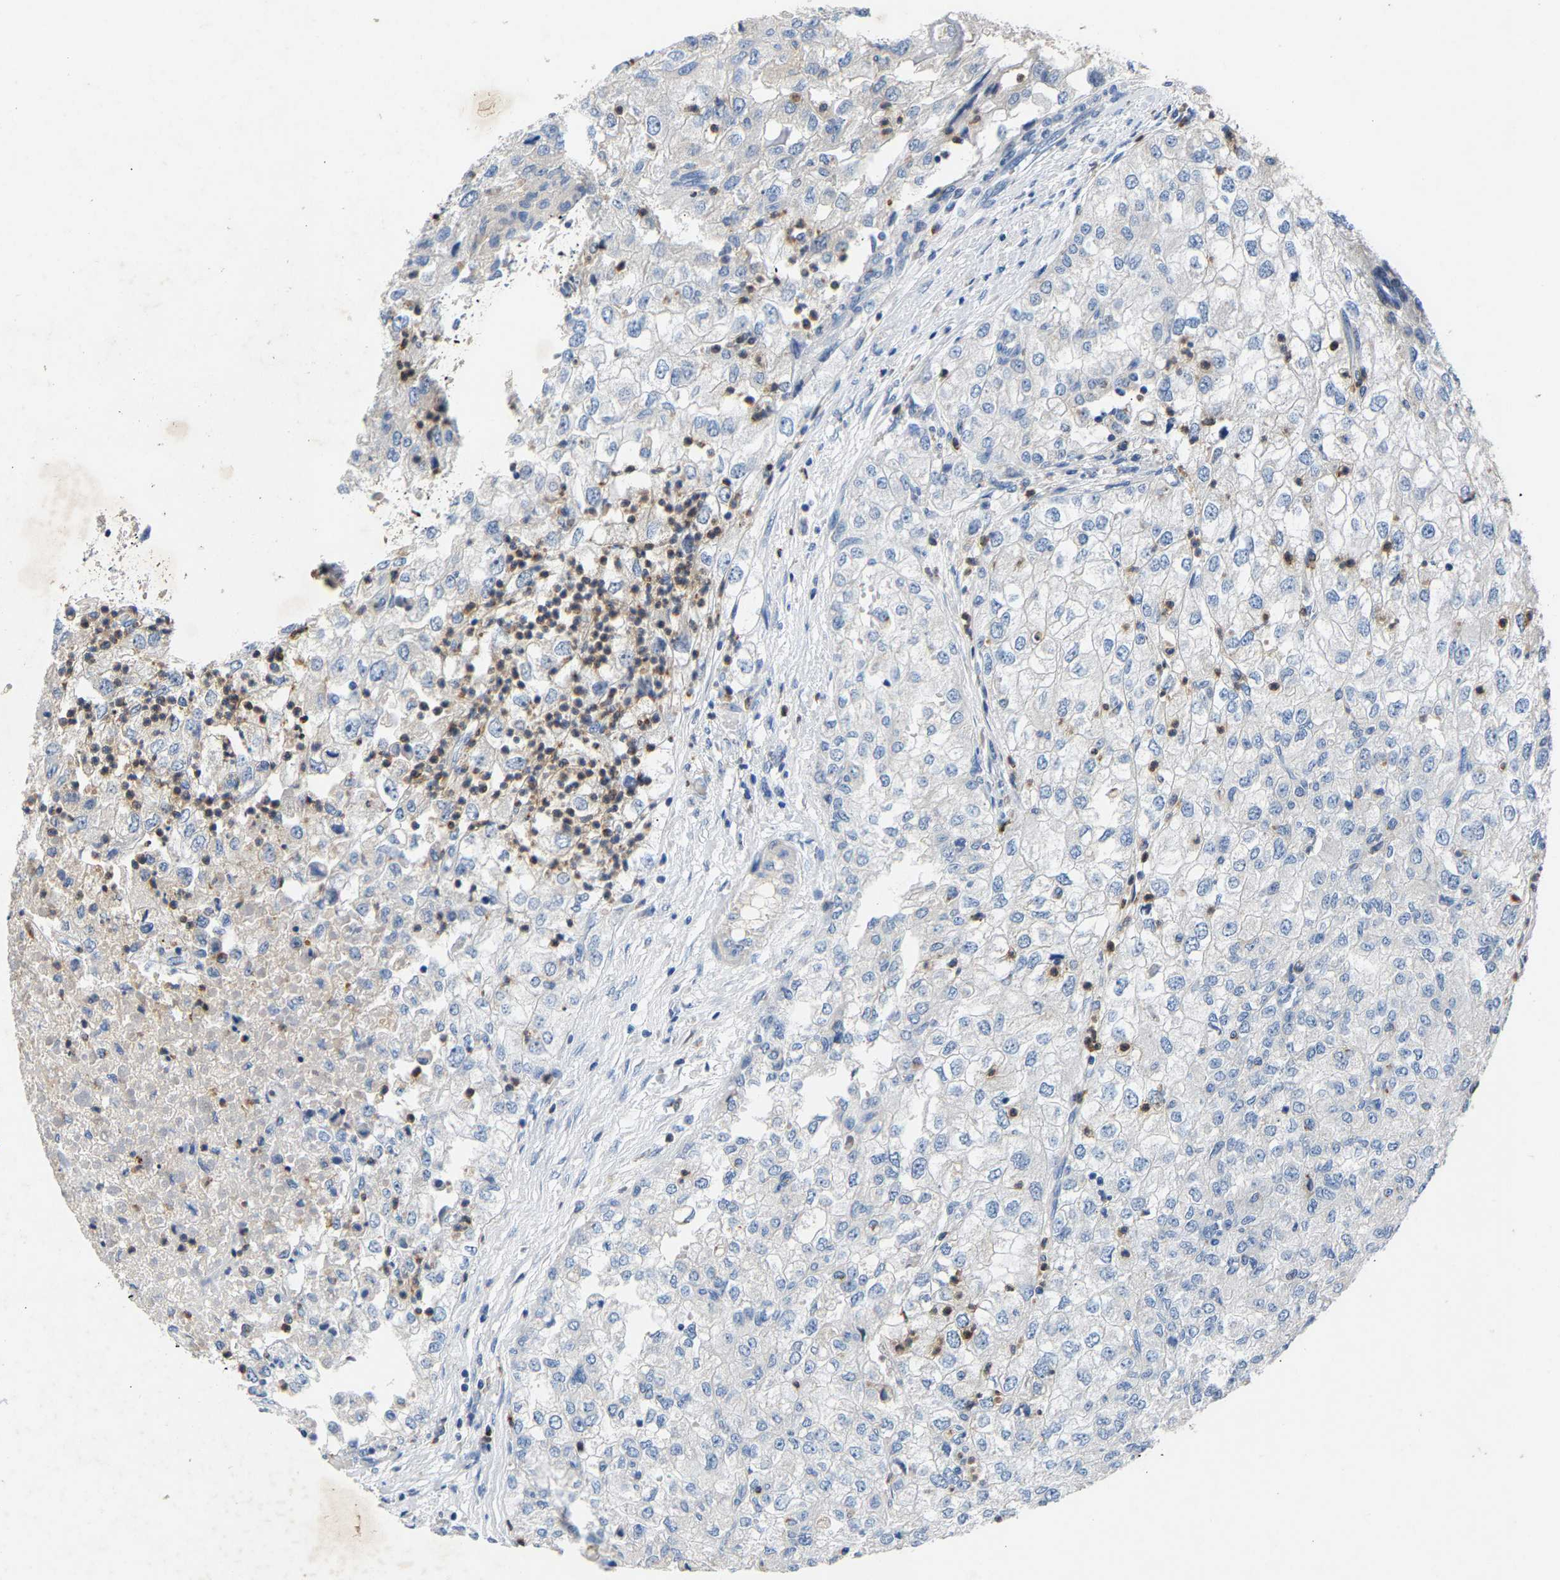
{"staining": {"intensity": "negative", "quantity": "none", "location": "none"}, "tissue": "renal cancer", "cell_type": "Tumor cells", "image_type": "cancer", "snomed": [{"axis": "morphology", "description": "Adenocarcinoma, NOS"}, {"axis": "topography", "description": "Kidney"}], "caption": "Tumor cells are negative for protein expression in human adenocarcinoma (renal).", "gene": "CCDC171", "patient": {"sex": "female", "age": 54}}